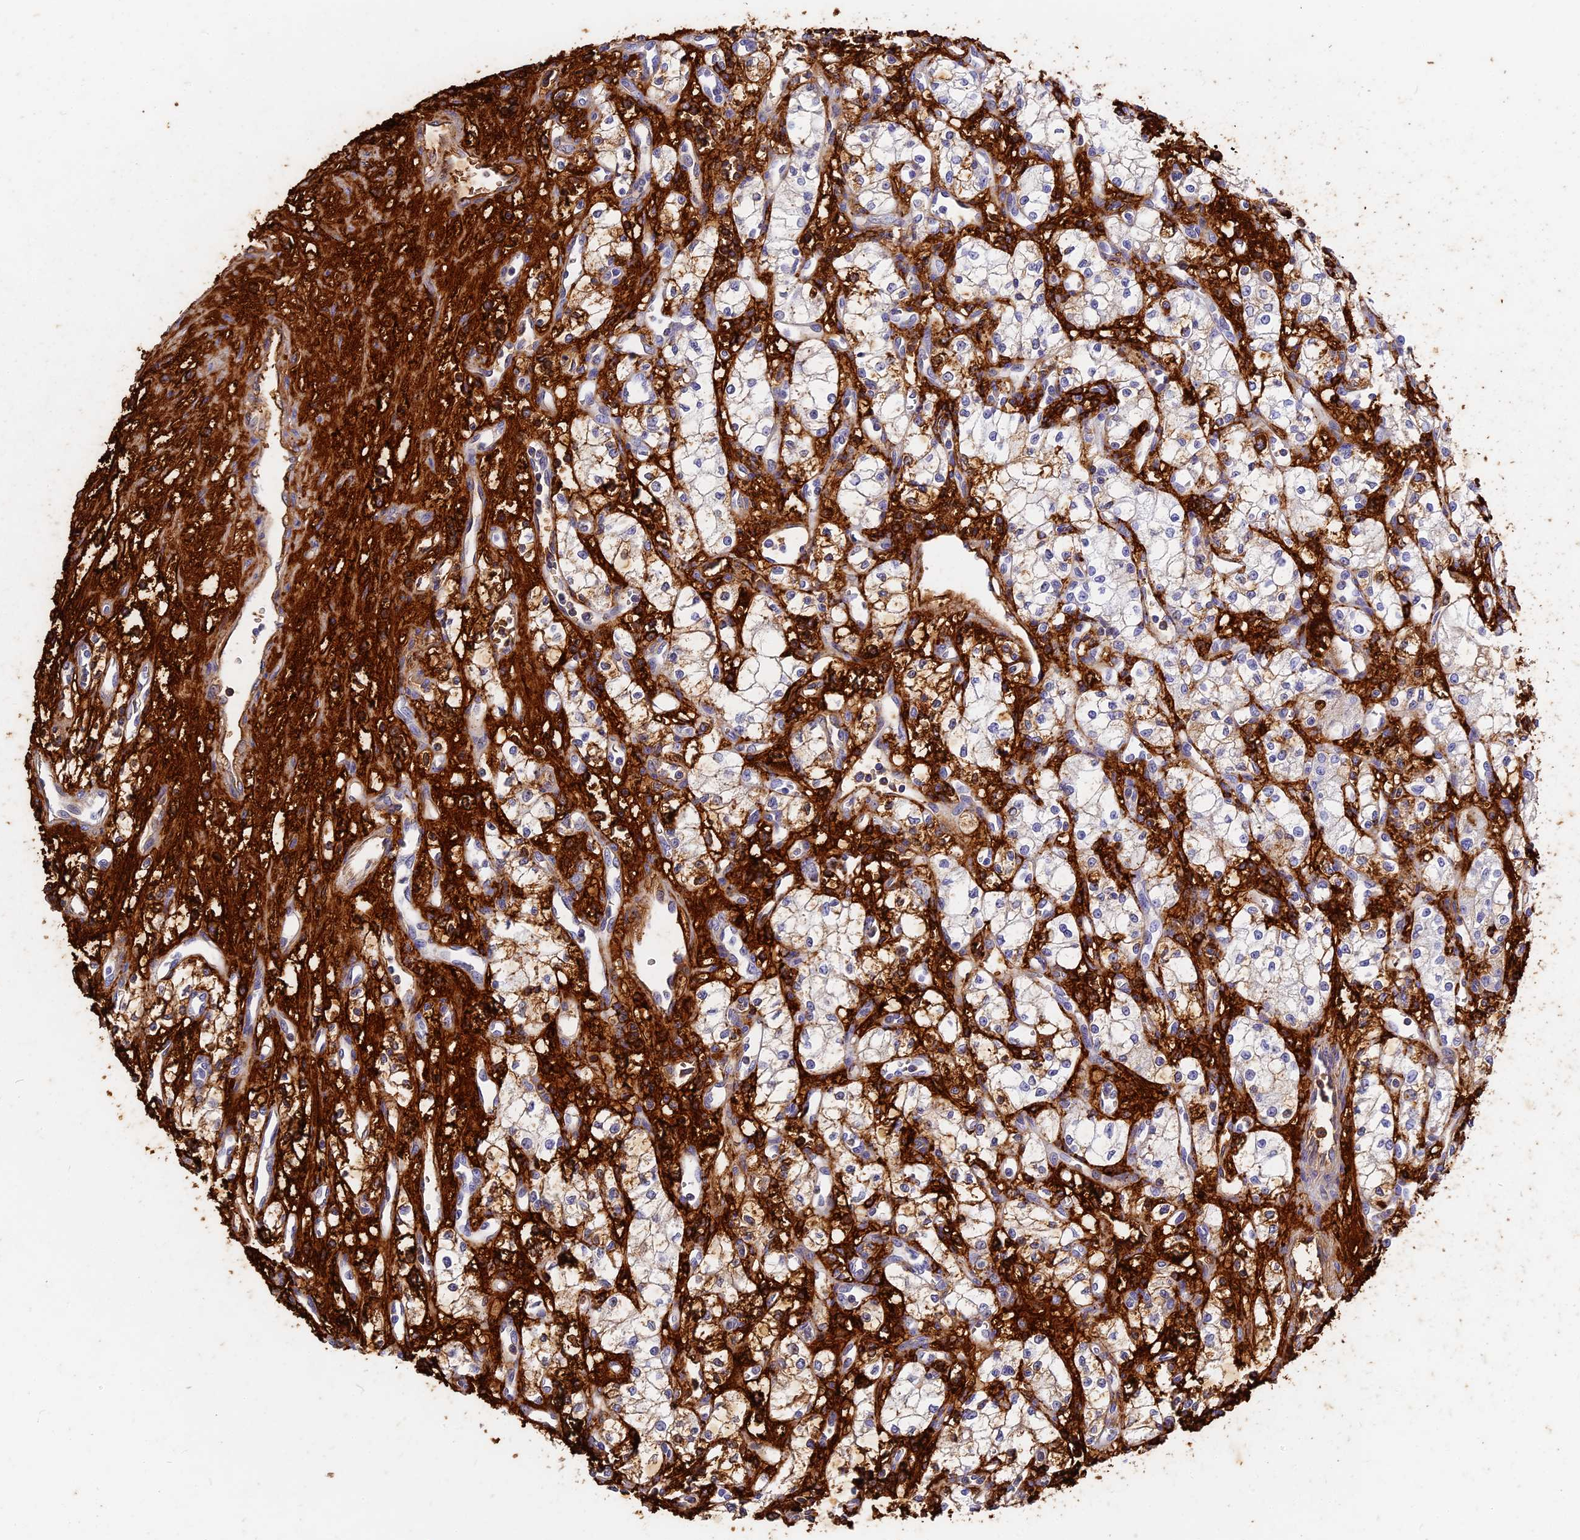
{"staining": {"intensity": "negative", "quantity": "none", "location": "none"}, "tissue": "renal cancer", "cell_type": "Tumor cells", "image_type": "cancer", "snomed": [{"axis": "morphology", "description": "Adenocarcinoma, NOS"}, {"axis": "topography", "description": "Kidney"}], "caption": "This is an IHC micrograph of human renal adenocarcinoma. There is no staining in tumor cells.", "gene": "ITIH1", "patient": {"sex": "male", "age": 59}}